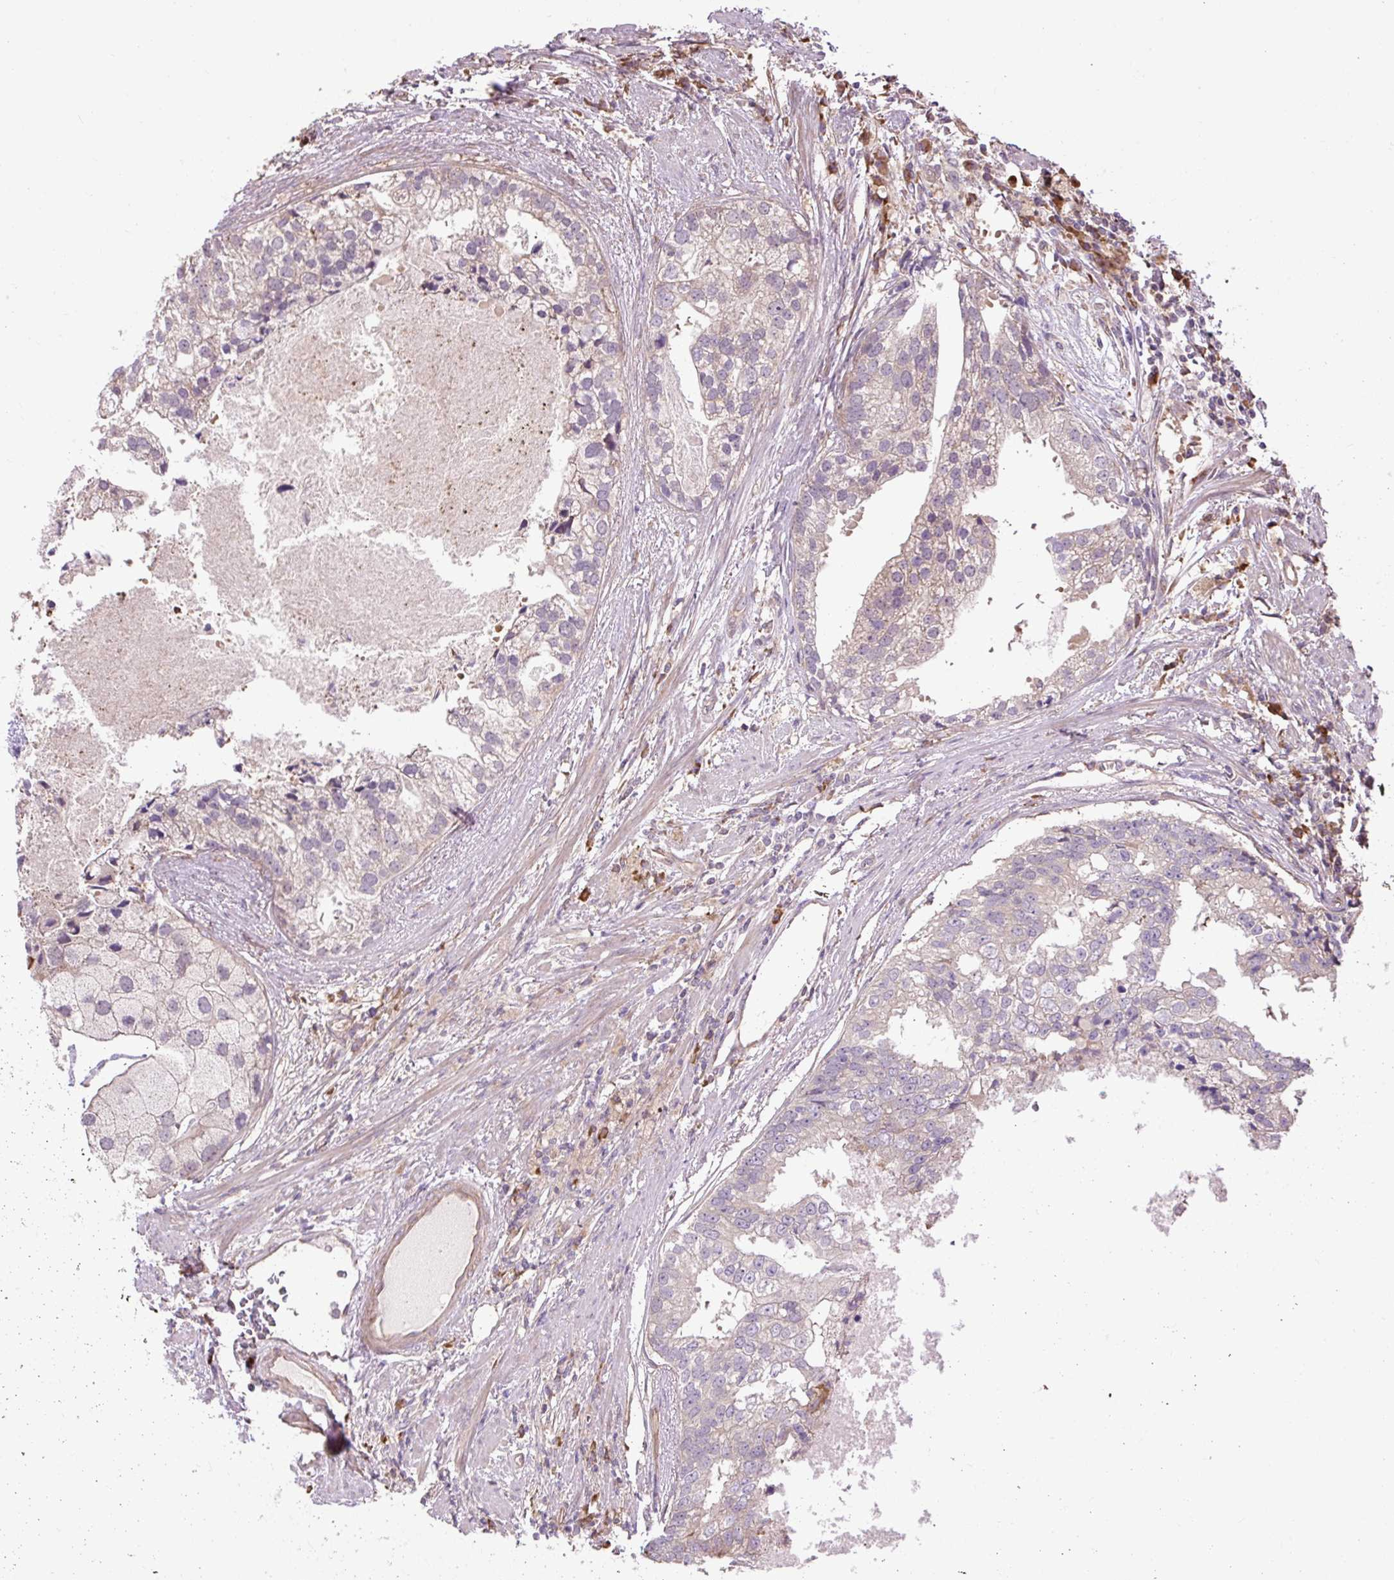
{"staining": {"intensity": "weak", "quantity": "<25%", "location": "cytoplasmic/membranous"}, "tissue": "prostate cancer", "cell_type": "Tumor cells", "image_type": "cancer", "snomed": [{"axis": "morphology", "description": "Adenocarcinoma, High grade"}, {"axis": "topography", "description": "Prostate"}], "caption": "DAB (3,3'-diaminobenzidine) immunohistochemical staining of prostate adenocarcinoma (high-grade) shows no significant staining in tumor cells.", "gene": "FLRT1", "patient": {"sex": "male", "age": 62}}